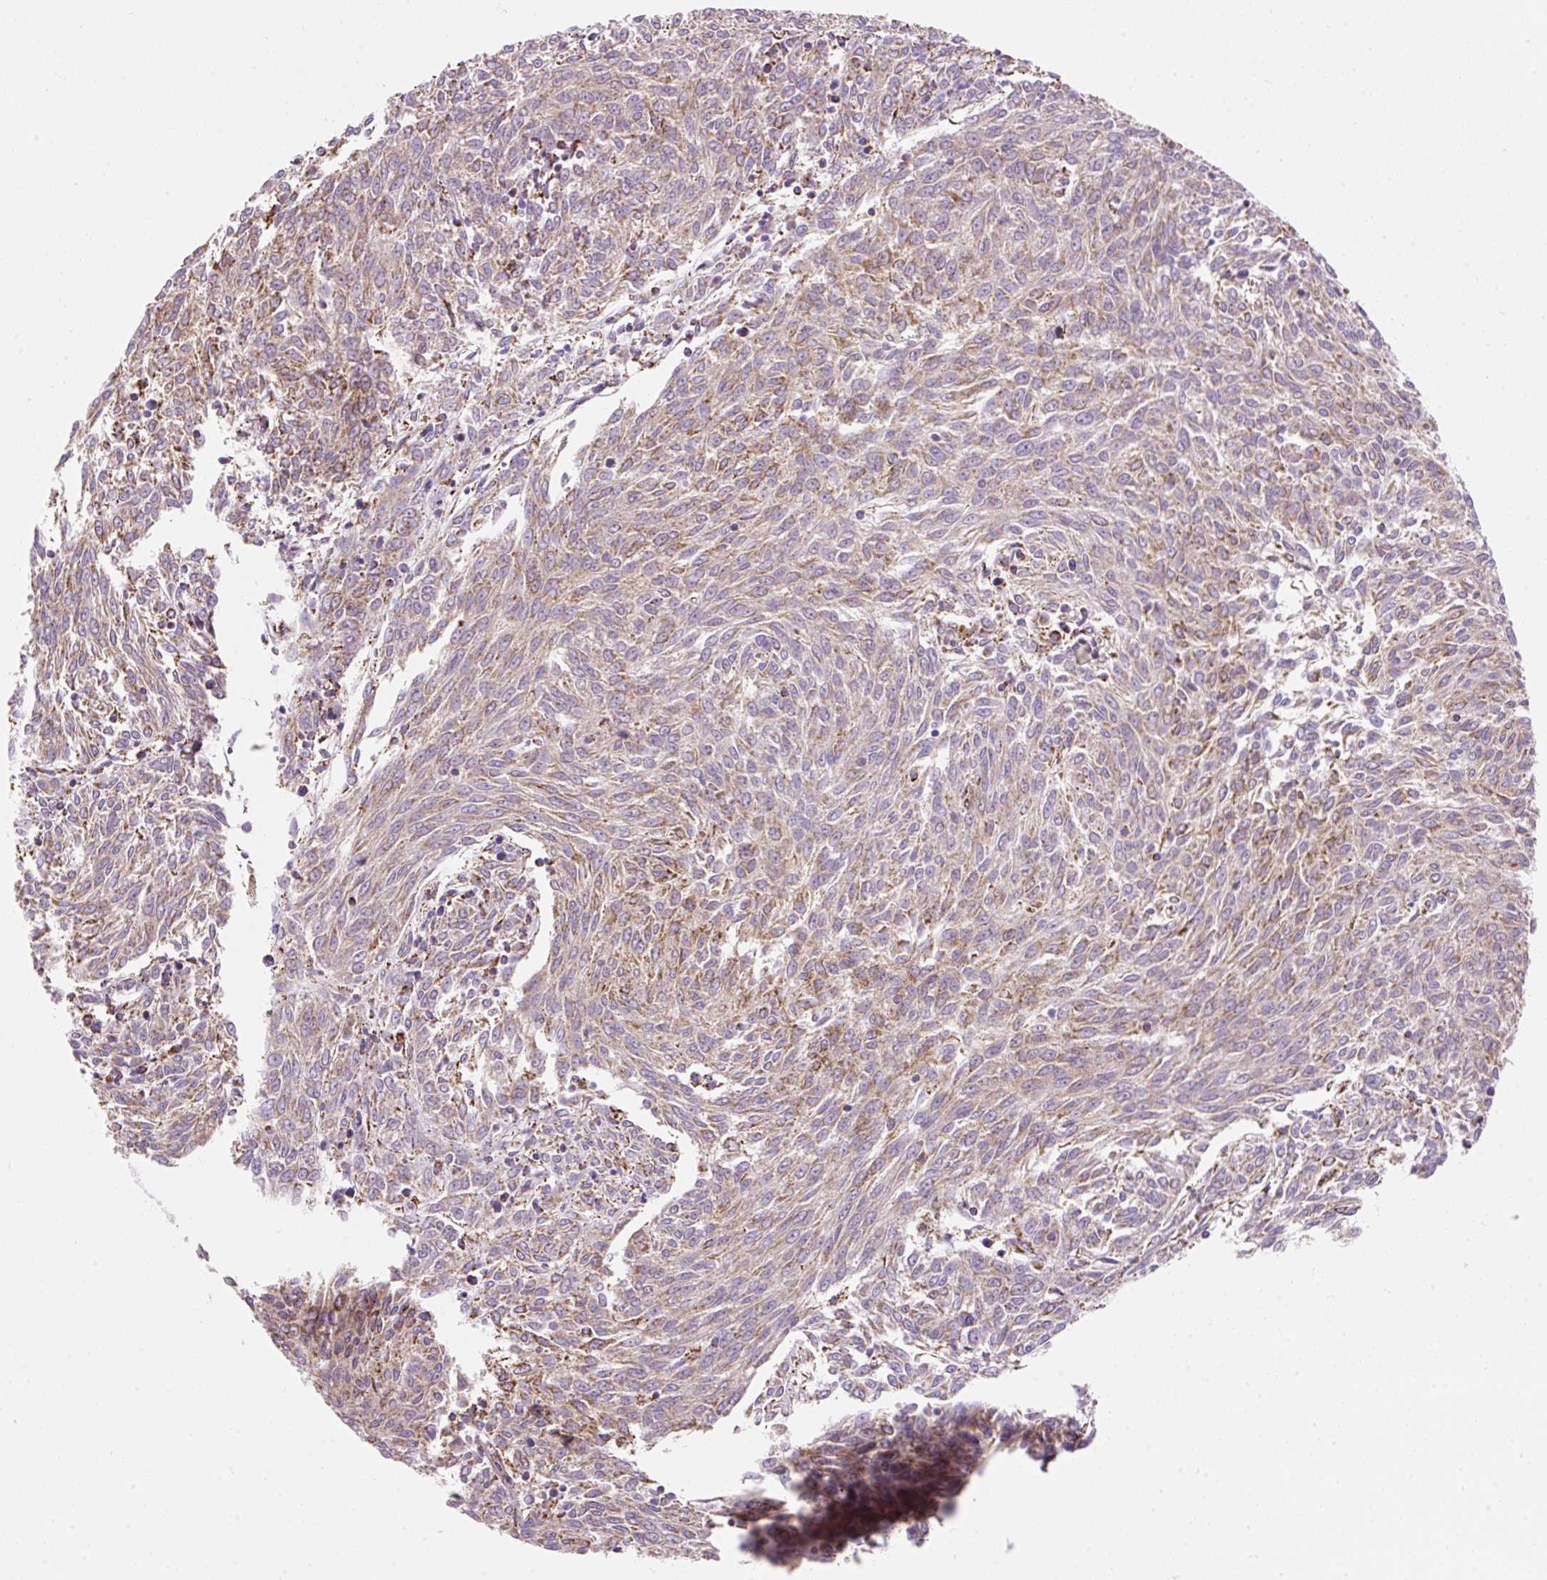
{"staining": {"intensity": "moderate", "quantity": ">75%", "location": "cytoplasmic/membranous"}, "tissue": "melanoma", "cell_type": "Tumor cells", "image_type": "cancer", "snomed": [{"axis": "morphology", "description": "Malignant melanoma, NOS"}, {"axis": "topography", "description": "Skin"}], "caption": "About >75% of tumor cells in human malignant melanoma reveal moderate cytoplasmic/membranous protein expression as visualized by brown immunohistochemical staining.", "gene": "DAAM2", "patient": {"sex": "female", "age": 72}}